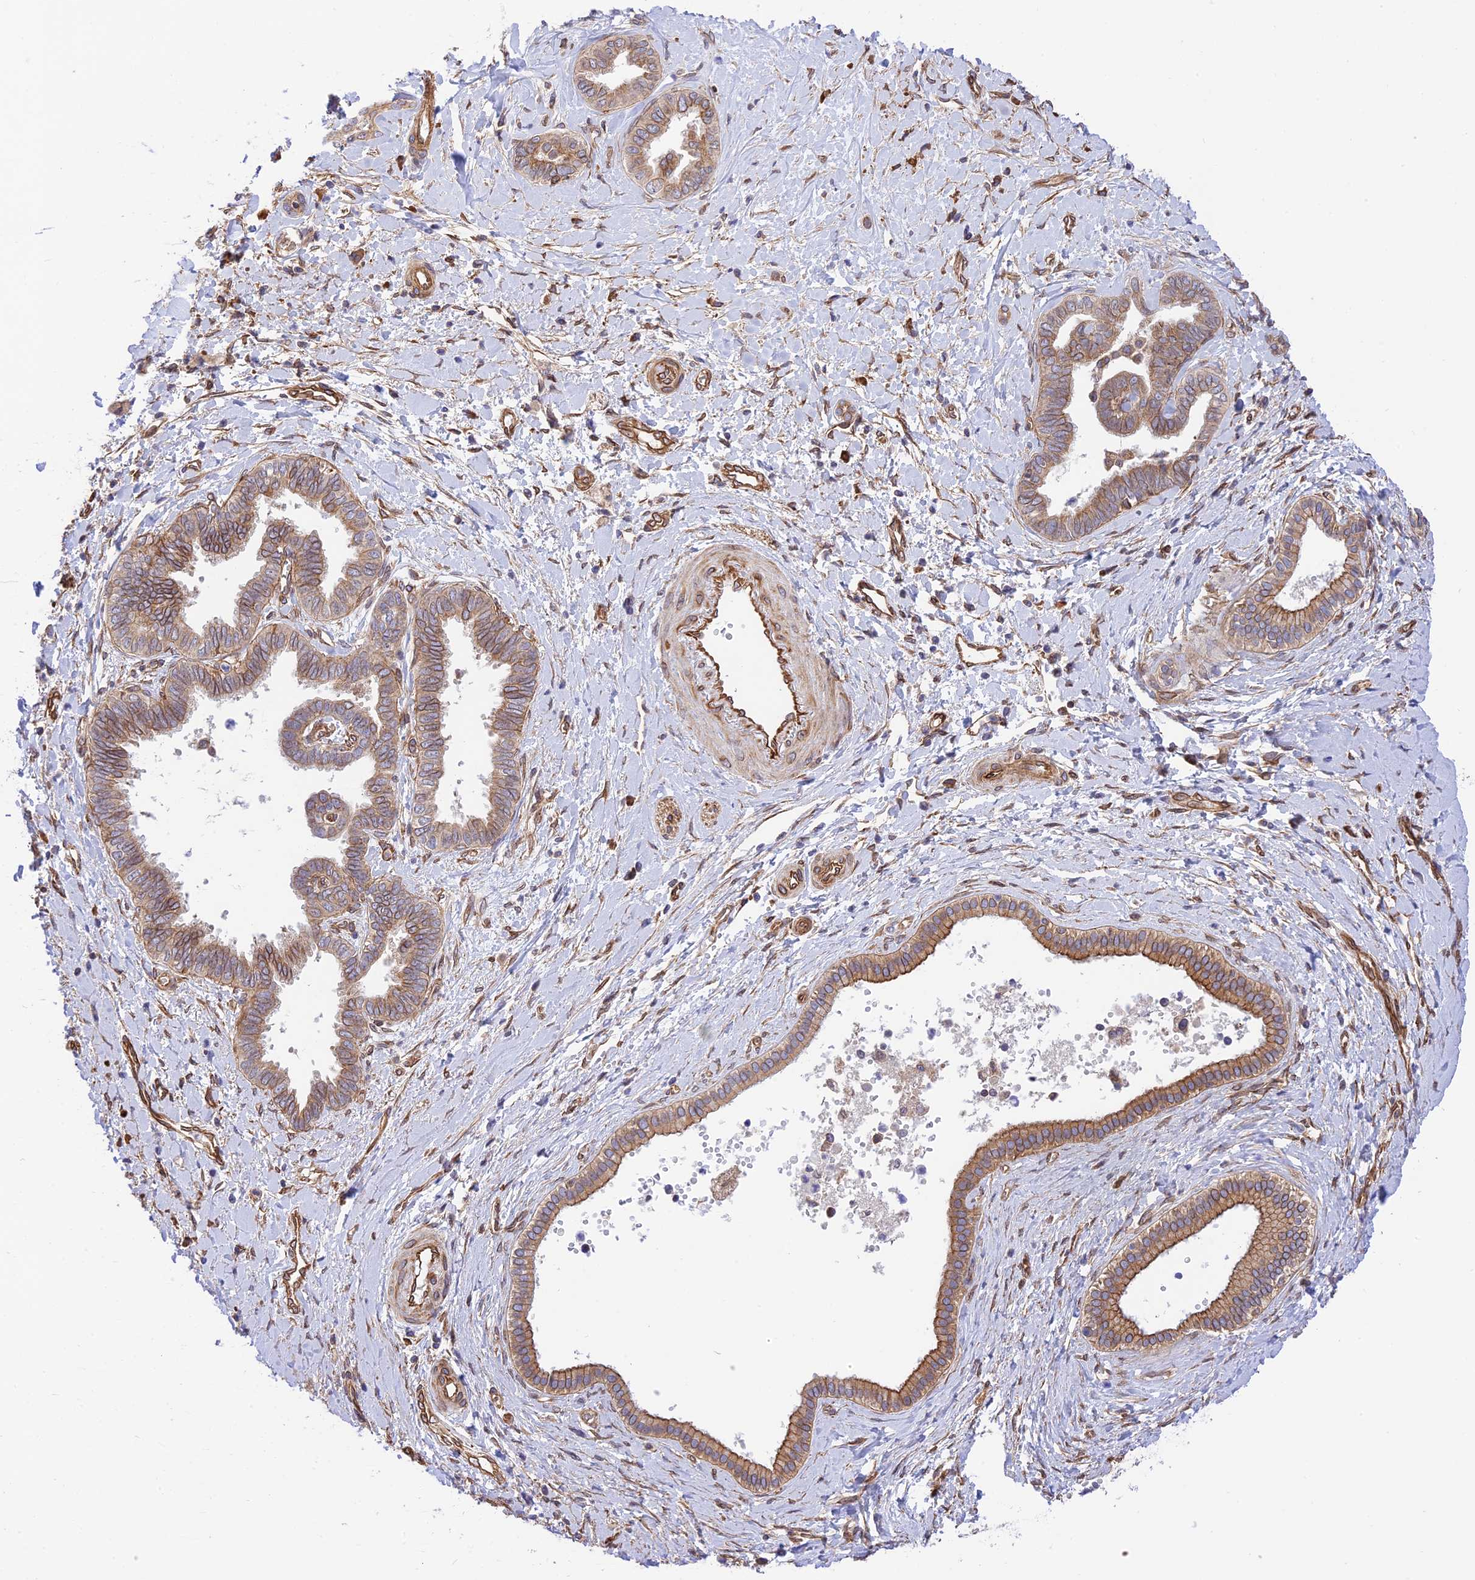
{"staining": {"intensity": "moderate", "quantity": "25%-75%", "location": "cytoplasmic/membranous"}, "tissue": "liver cancer", "cell_type": "Tumor cells", "image_type": "cancer", "snomed": [{"axis": "morphology", "description": "Cholangiocarcinoma"}, {"axis": "topography", "description": "Liver"}], "caption": "IHC of human liver cholangiocarcinoma demonstrates medium levels of moderate cytoplasmic/membranous positivity in approximately 25%-75% of tumor cells. (Stains: DAB (3,3'-diaminobenzidine) in brown, nuclei in blue, Microscopy: brightfield microscopy at high magnification).", "gene": "EXOC3L4", "patient": {"sex": "female", "age": 77}}